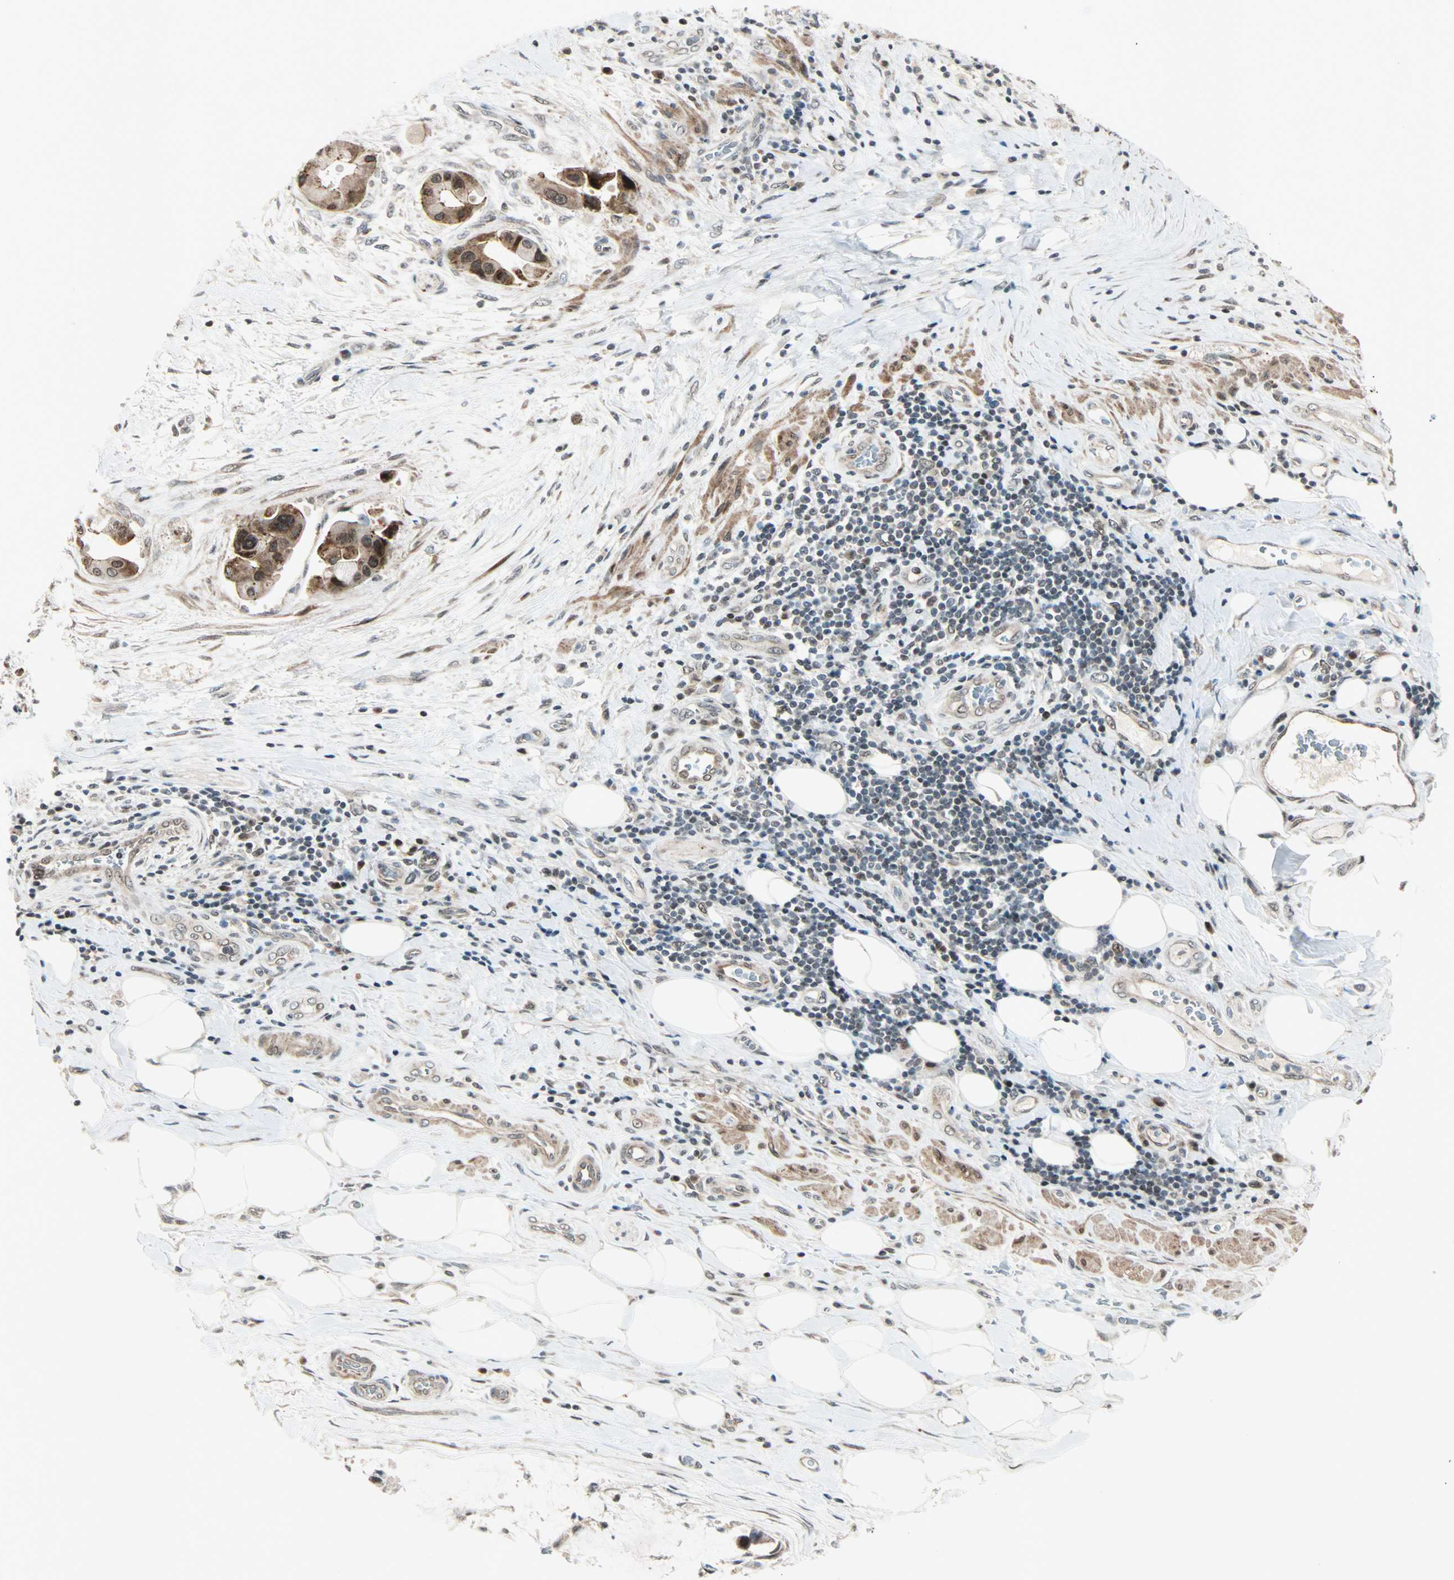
{"staining": {"intensity": "strong", "quantity": ">75%", "location": "cytoplasmic/membranous,nuclear"}, "tissue": "liver cancer", "cell_type": "Tumor cells", "image_type": "cancer", "snomed": [{"axis": "morphology", "description": "Normal tissue, NOS"}, {"axis": "morphology", "description": "Cholangiocarcinoma"}, {"axis": "topography", "description": "Liver"}, {"axis": "topography", "description": "Peripheral nerve tissue"}], "caption": "Tumor cells show high levels of strong cytoplasmic/membranous and nuclear staining in approximately >75% of cells in human liver cancer.", "gene": "CBX4", "patient": {"sex": "male", "age": 50}}